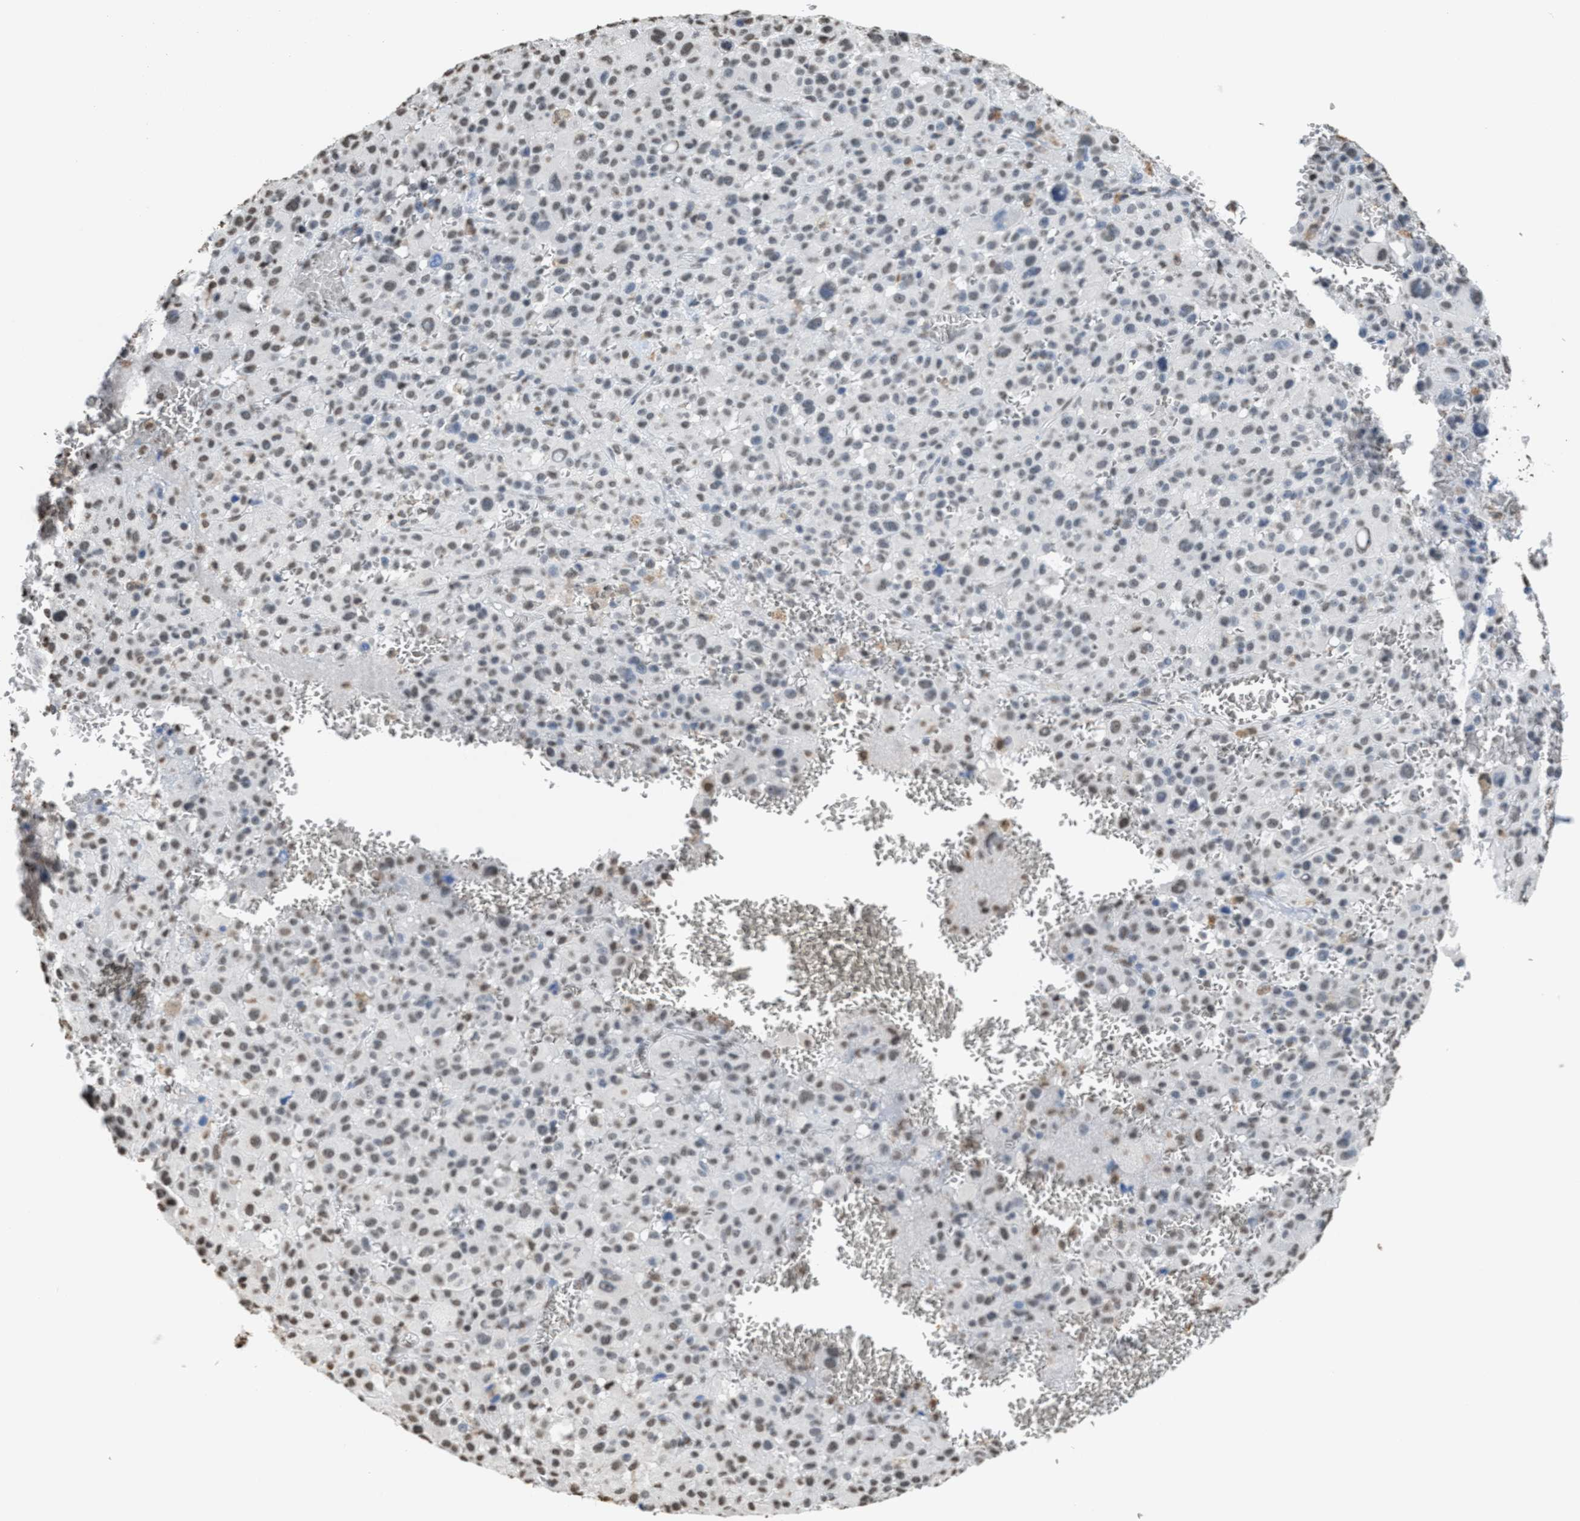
{"staining": {"intensity": "weak", "quantity": "<25%", "location": "nuclear"}, "tissue": "melanoma", "cell_type": "Tumor cells", "image_type": "cancer", "snomed": [{"axis": "morphology", "description": "Malignant melanoma, Metastatic site"}, {"axis": "topography", "description": "Skin"}], "caption": "Immunohistochemistry (IHC) of human melanoma reveals no positivity in tumor cells.", "gene": "NUP88", "patient": {"sex": "female", "age": 74}}